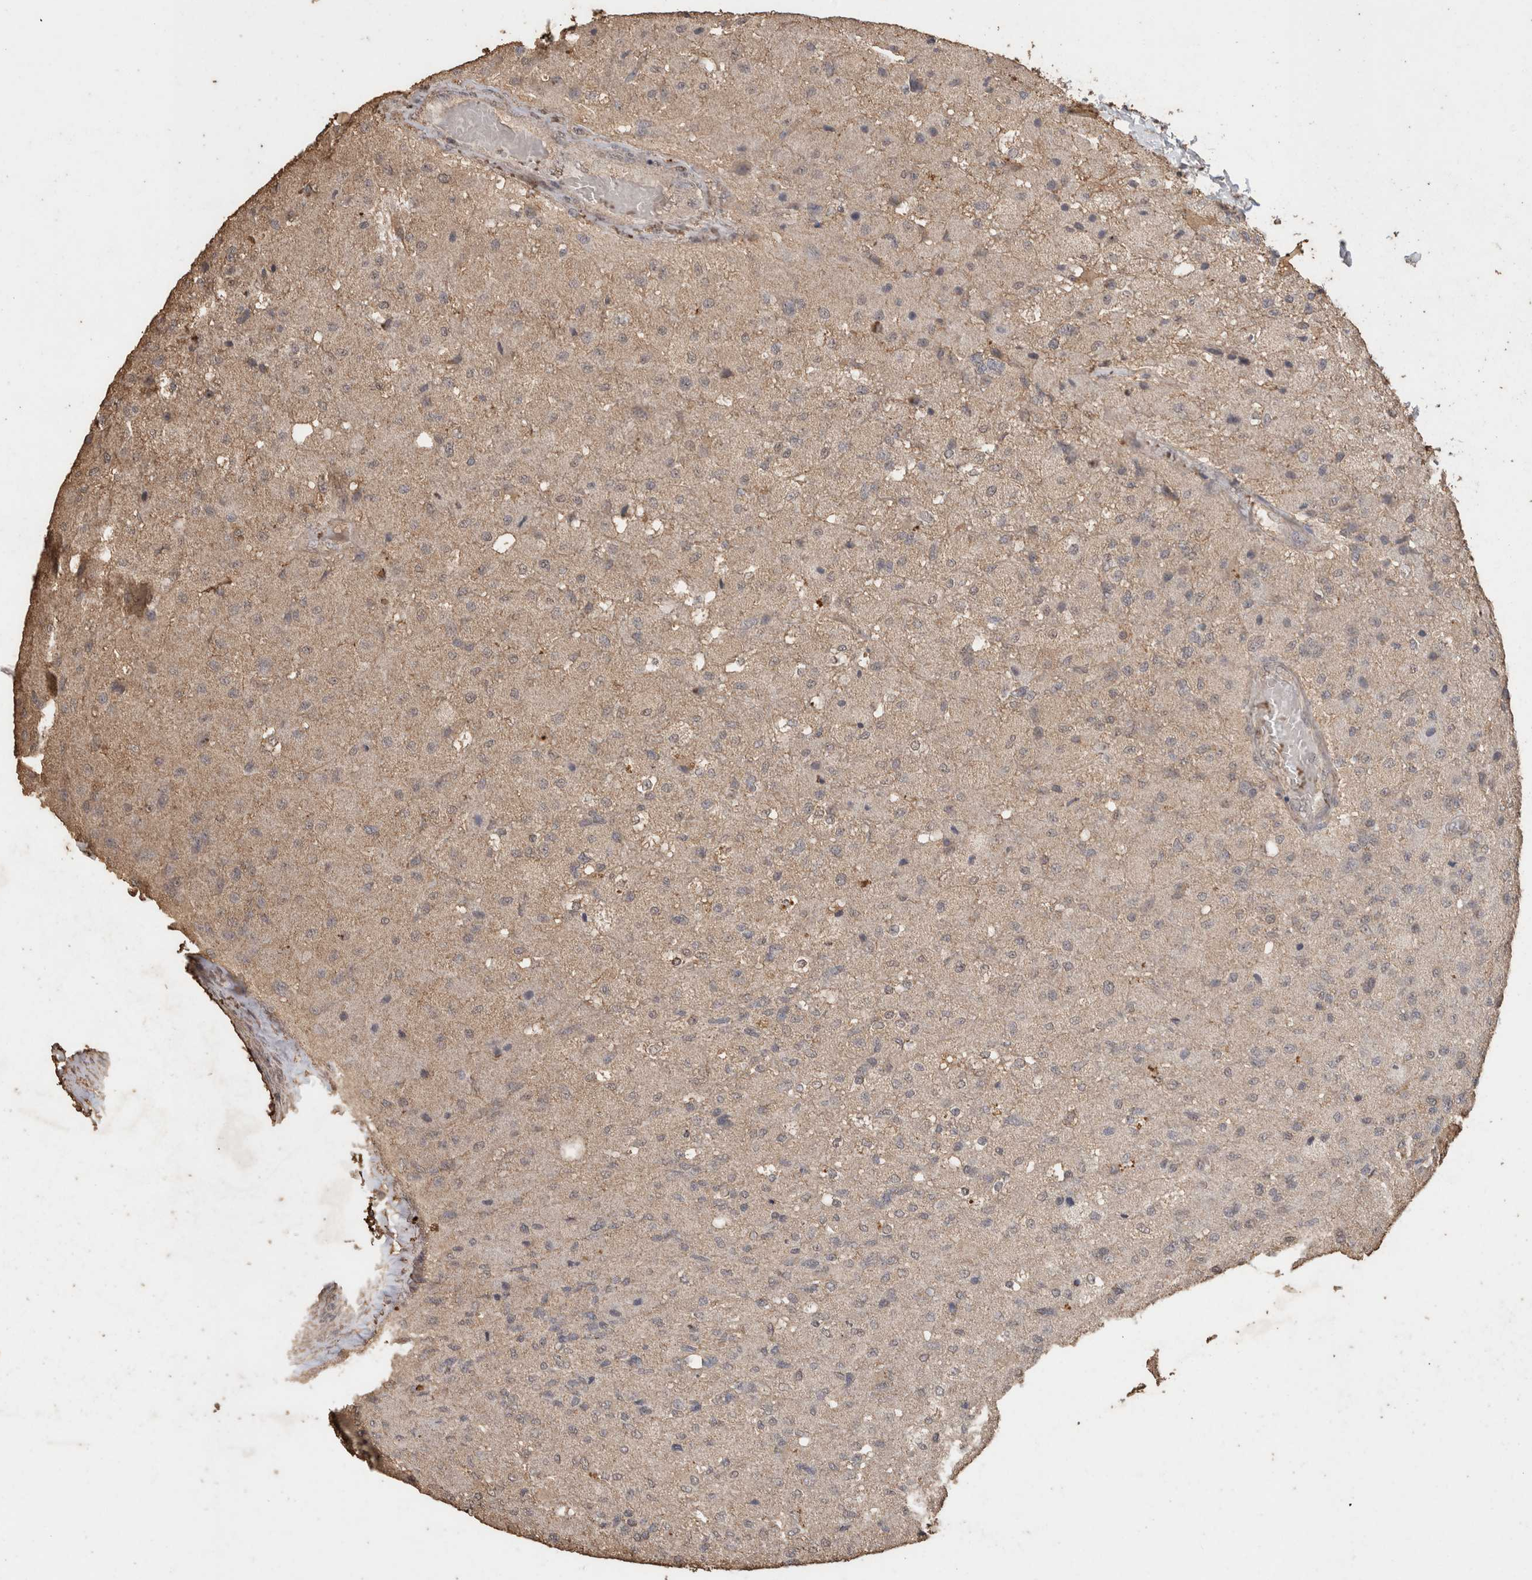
{"staining": {"intensity": "negative", "quantity": "none", "location": "none"}, "tissue": "glioma", "cell_type": "Tumor cells", "image_type": "cancer", "snomed": [{"axis": "morphology", "description": "Normal tissue, NOS"}, {"axis": "morphology", "description": "Glioma, malignant, High grade"}, {"axis": "topography", "description": "Cerebral cortex"}], "caption": "Glioma was stained to show a protein in brown. There is no significant expression in tumor cells.", "gene": "CX3CL1", "patient": {"sex": "male", "age": 77}}